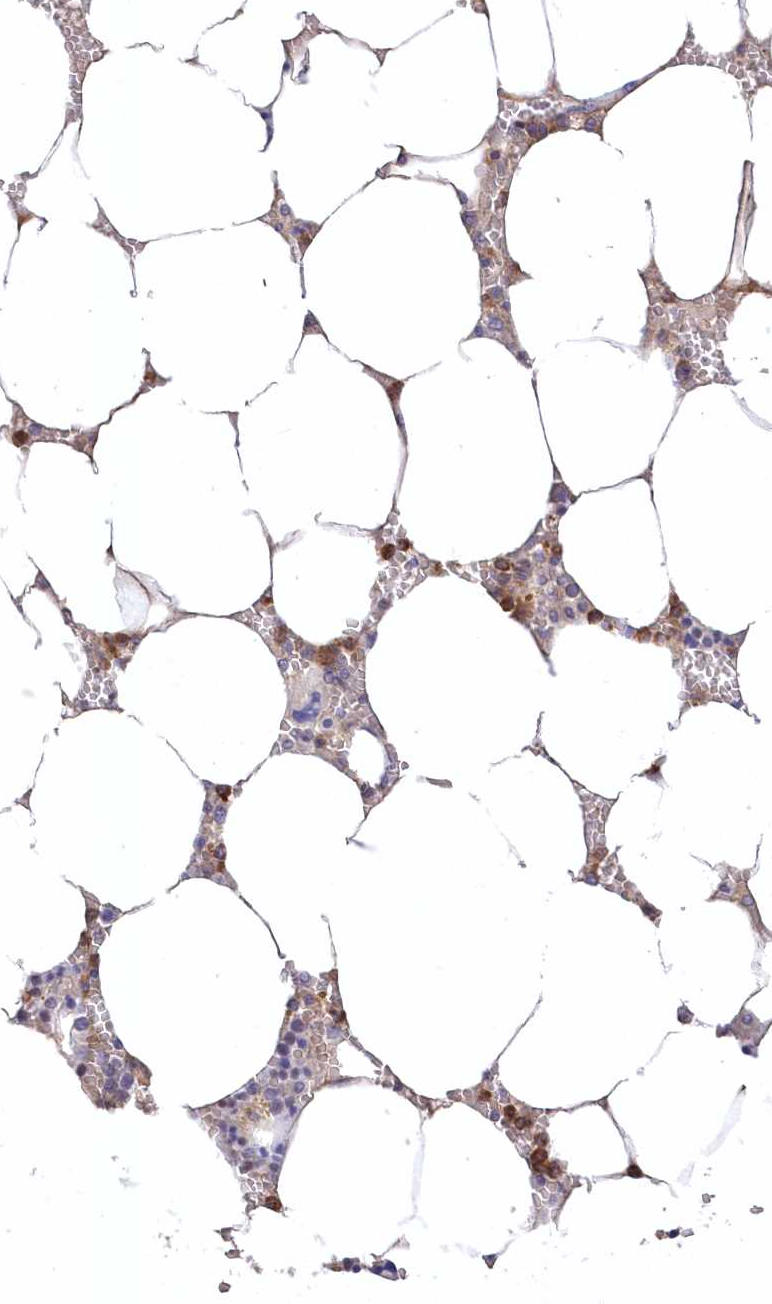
{"staining": {"intensity": "moderate", "quantity": "25%-75%", "location": "cytoplasmic/membranous"}, "tissue": "bone marrow", "cell_type": "Hematopoietic cells", "image_type": "normal", "snomed": [{"axis": "morphology", "description": "Normal tissue, NOS"}, {"axis": "topography", "description": "Bone marrow"}], "caption": "Hematopoietic cells show medium levels of moderate cytoplasmic/membranous expression in about 25%-75% of cells in normal bone marrow.", "gene": "WBP1L", "patient": {"sex": "male", "age": 70}}